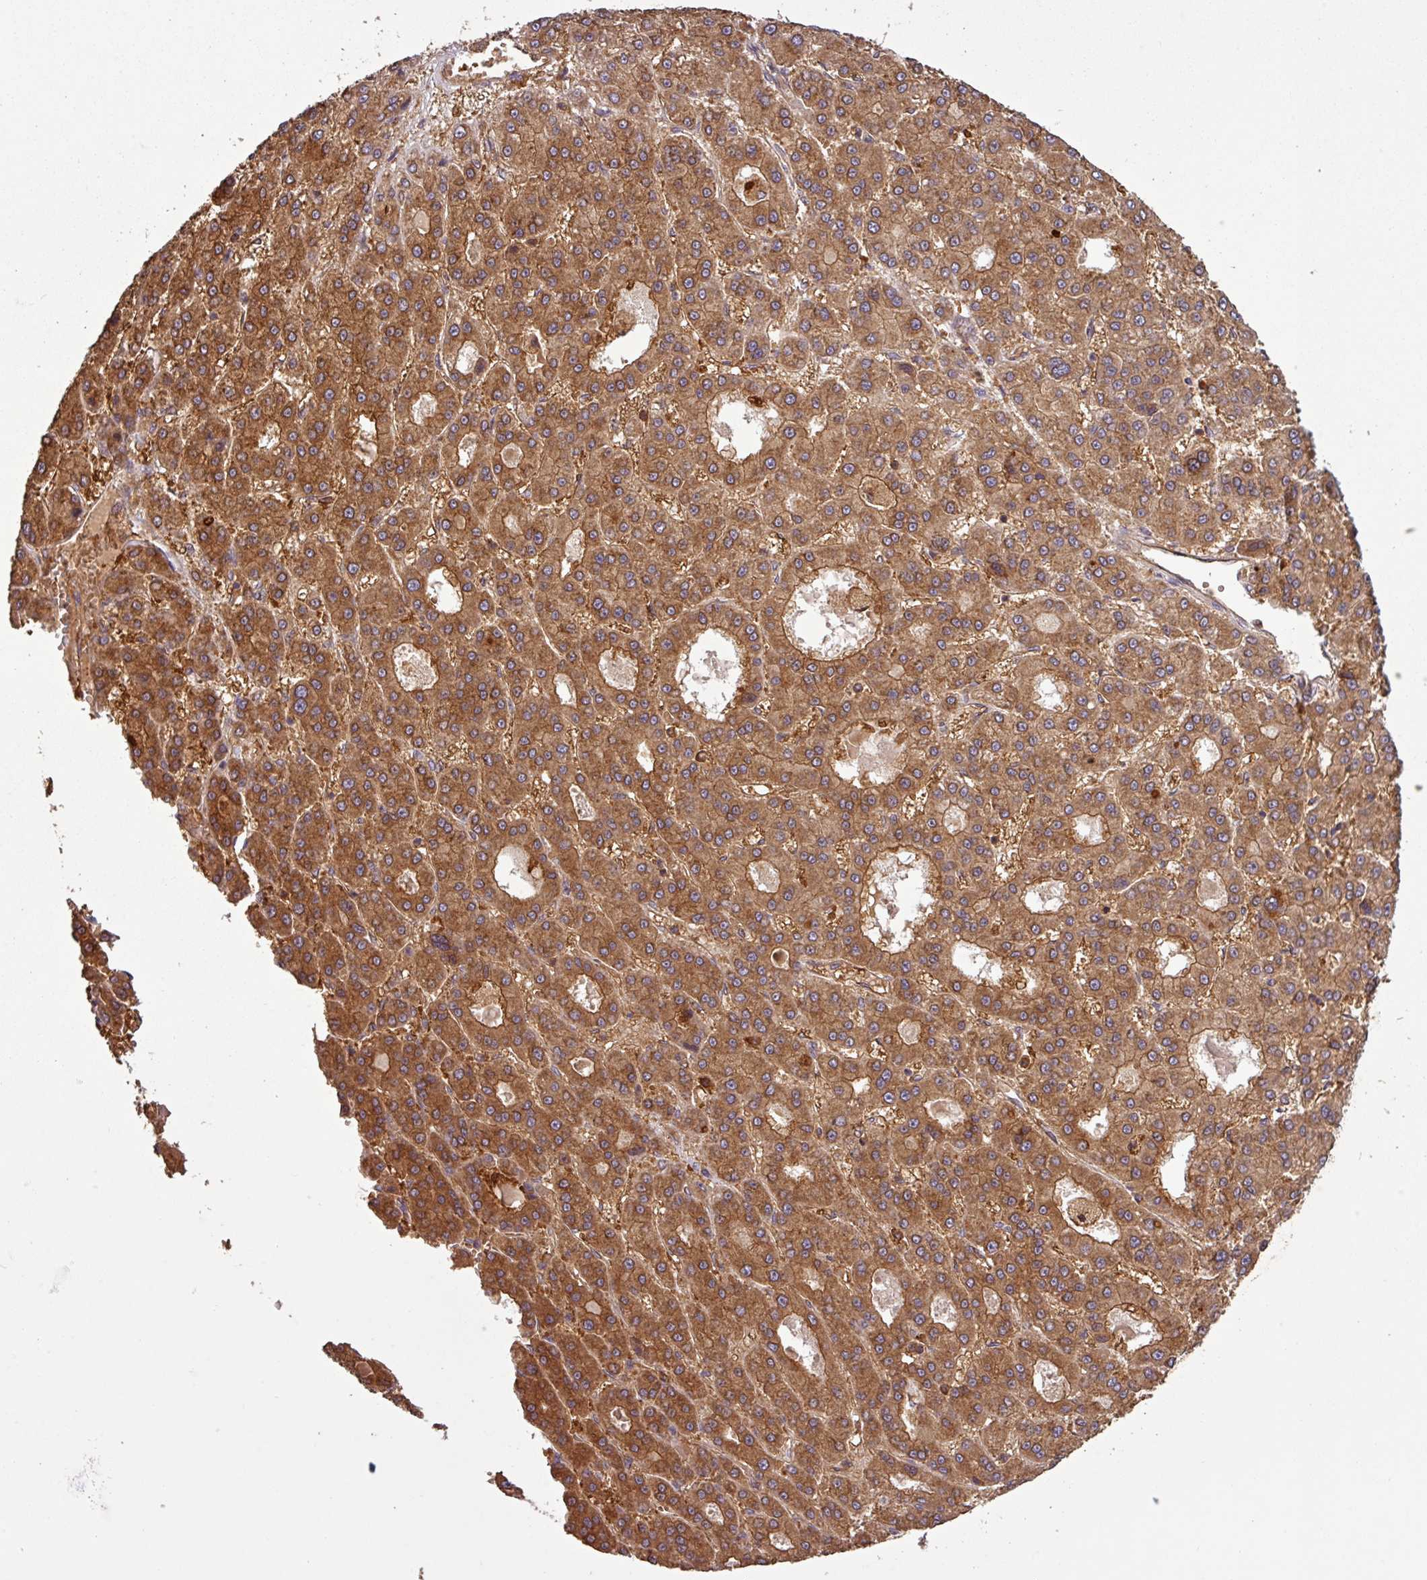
{"staining": {"intensity": "strong", "quantity": ">75%", "location": "cytoplasmic/membranous"}, "tissue": "liver cancer", "cell_type": "Tumor cells", "image_type": "cancer", "snomed": [{"axis": "morphology", "description": "Carcinoma, Hepatocellular, NOS"}, {"axis": "topography", "description": "Liver"}], "caption": "Protein expression analysis of hepatocellular carcinoma (liver) displays strong cytoplasmic/membranous expression in approximately >75% of tumor cells. The staining was performed using DAB to visualize the protein expression in brown, while the nuclei were stained in blue with hematoxylin (Magnification: 20x).", "gene": "SIRPB2", "patient": {"sex": "male", "age": 70}}